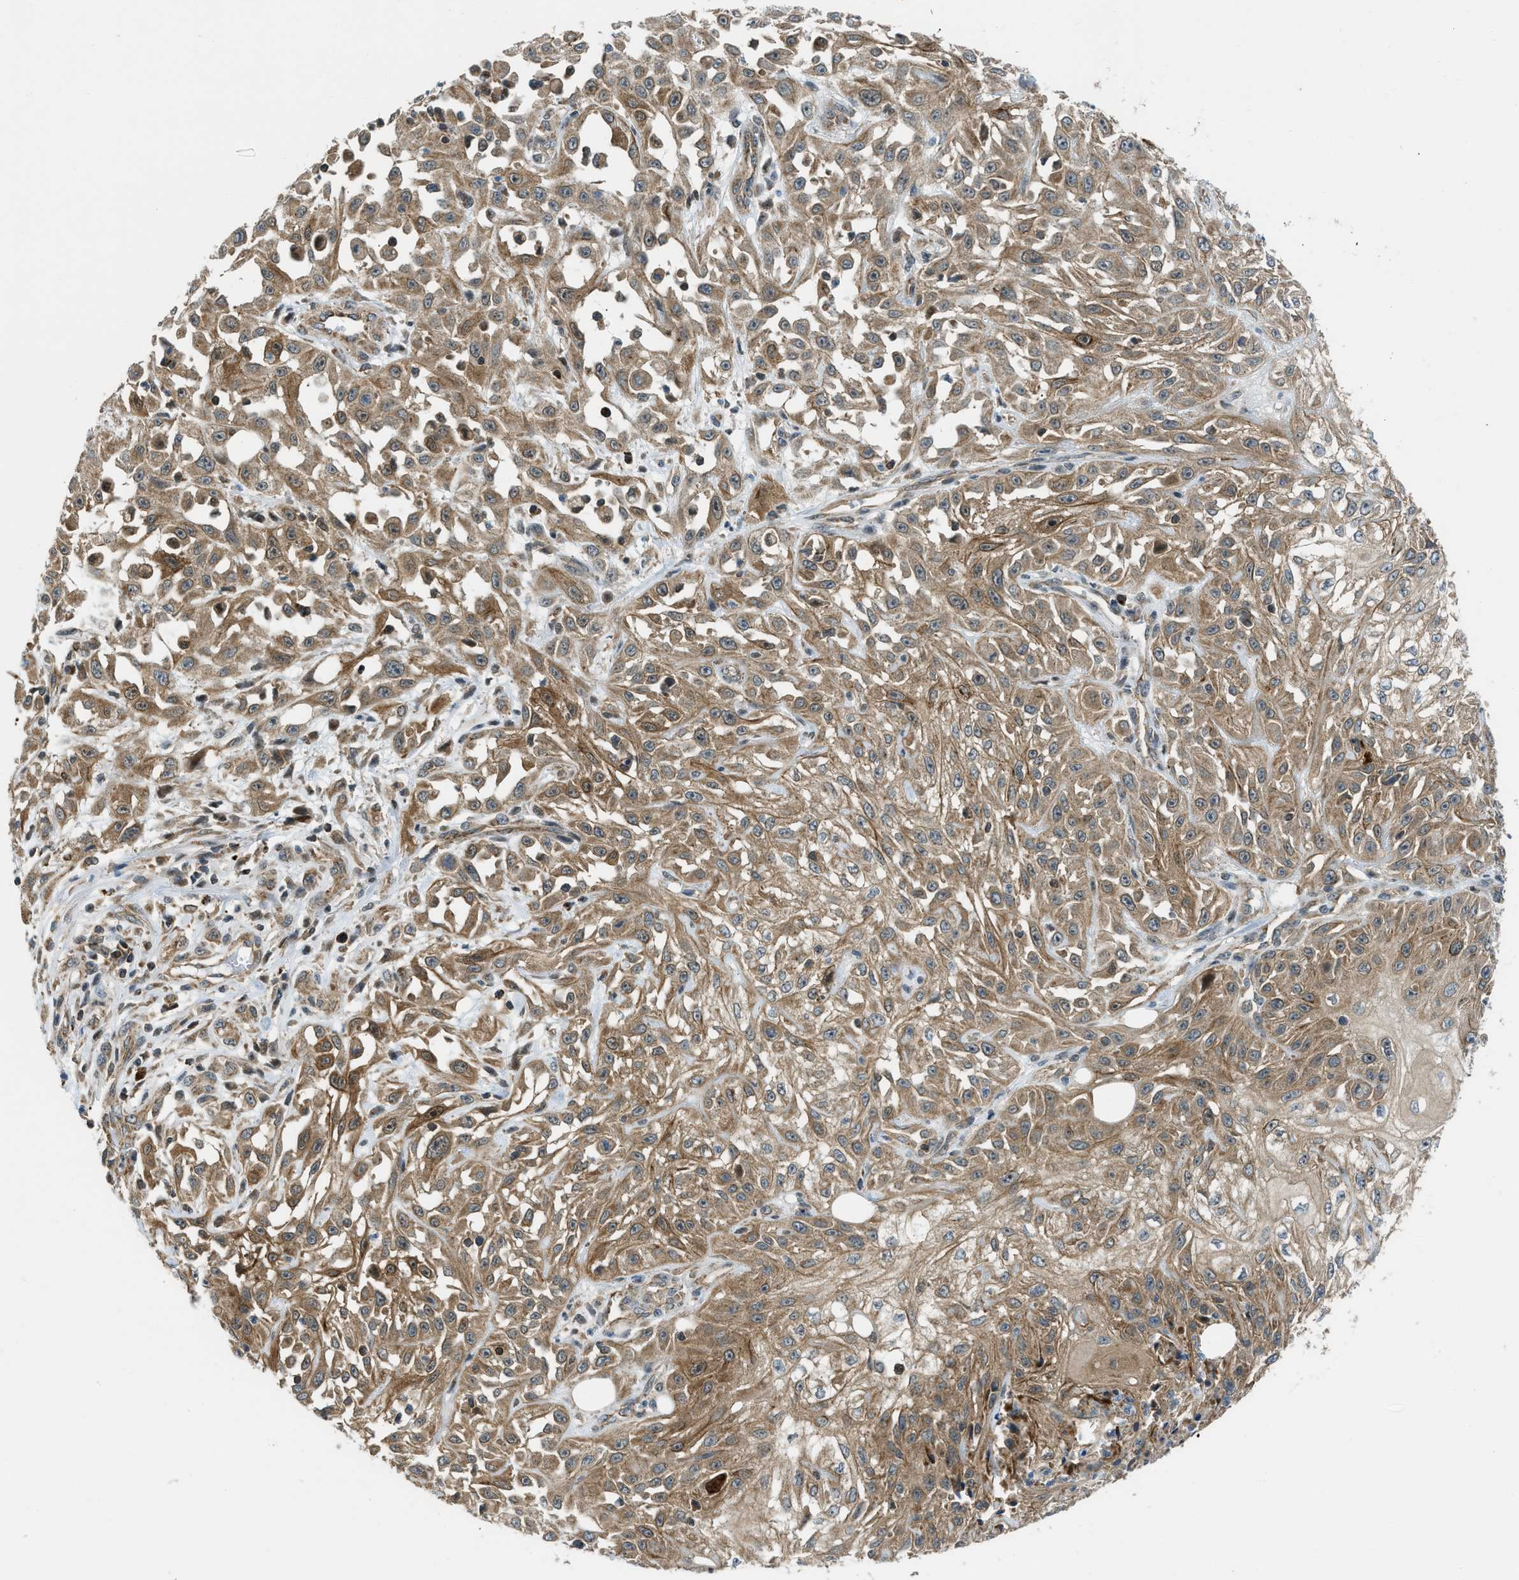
{"staining": {"intensity": "moderate", "quantity": ">75%", "location": "cytoplasmic/membranous"}, "tissue": "skin cancer", "cell_type": "Tumor cells", "image_type": "cancer", "snomed": [{"axis": "morphology", "description": "Squamous cell carcinoma, NOS"}, {"axis": "morphology", "description": "Squamous cell carcinoma, metastatic, NOS"}, {"axis": "topography", "description": "Skin"}, {"axis": "topography", "description": "Lymph node"}], "caption": "A brown stain shows moderate cytoplasmic/membranous positivity of a protein in skin metastatic squamous cell carcinoma tumor cells. The protein is stained brown, and the nuclei are stained in blue (DAB (3,3'-diaminobenzidine) IHC with brightfield microscopy, high magnification).", "gene": "SESN2", "patient": {"sex": "male", "age": 75}}